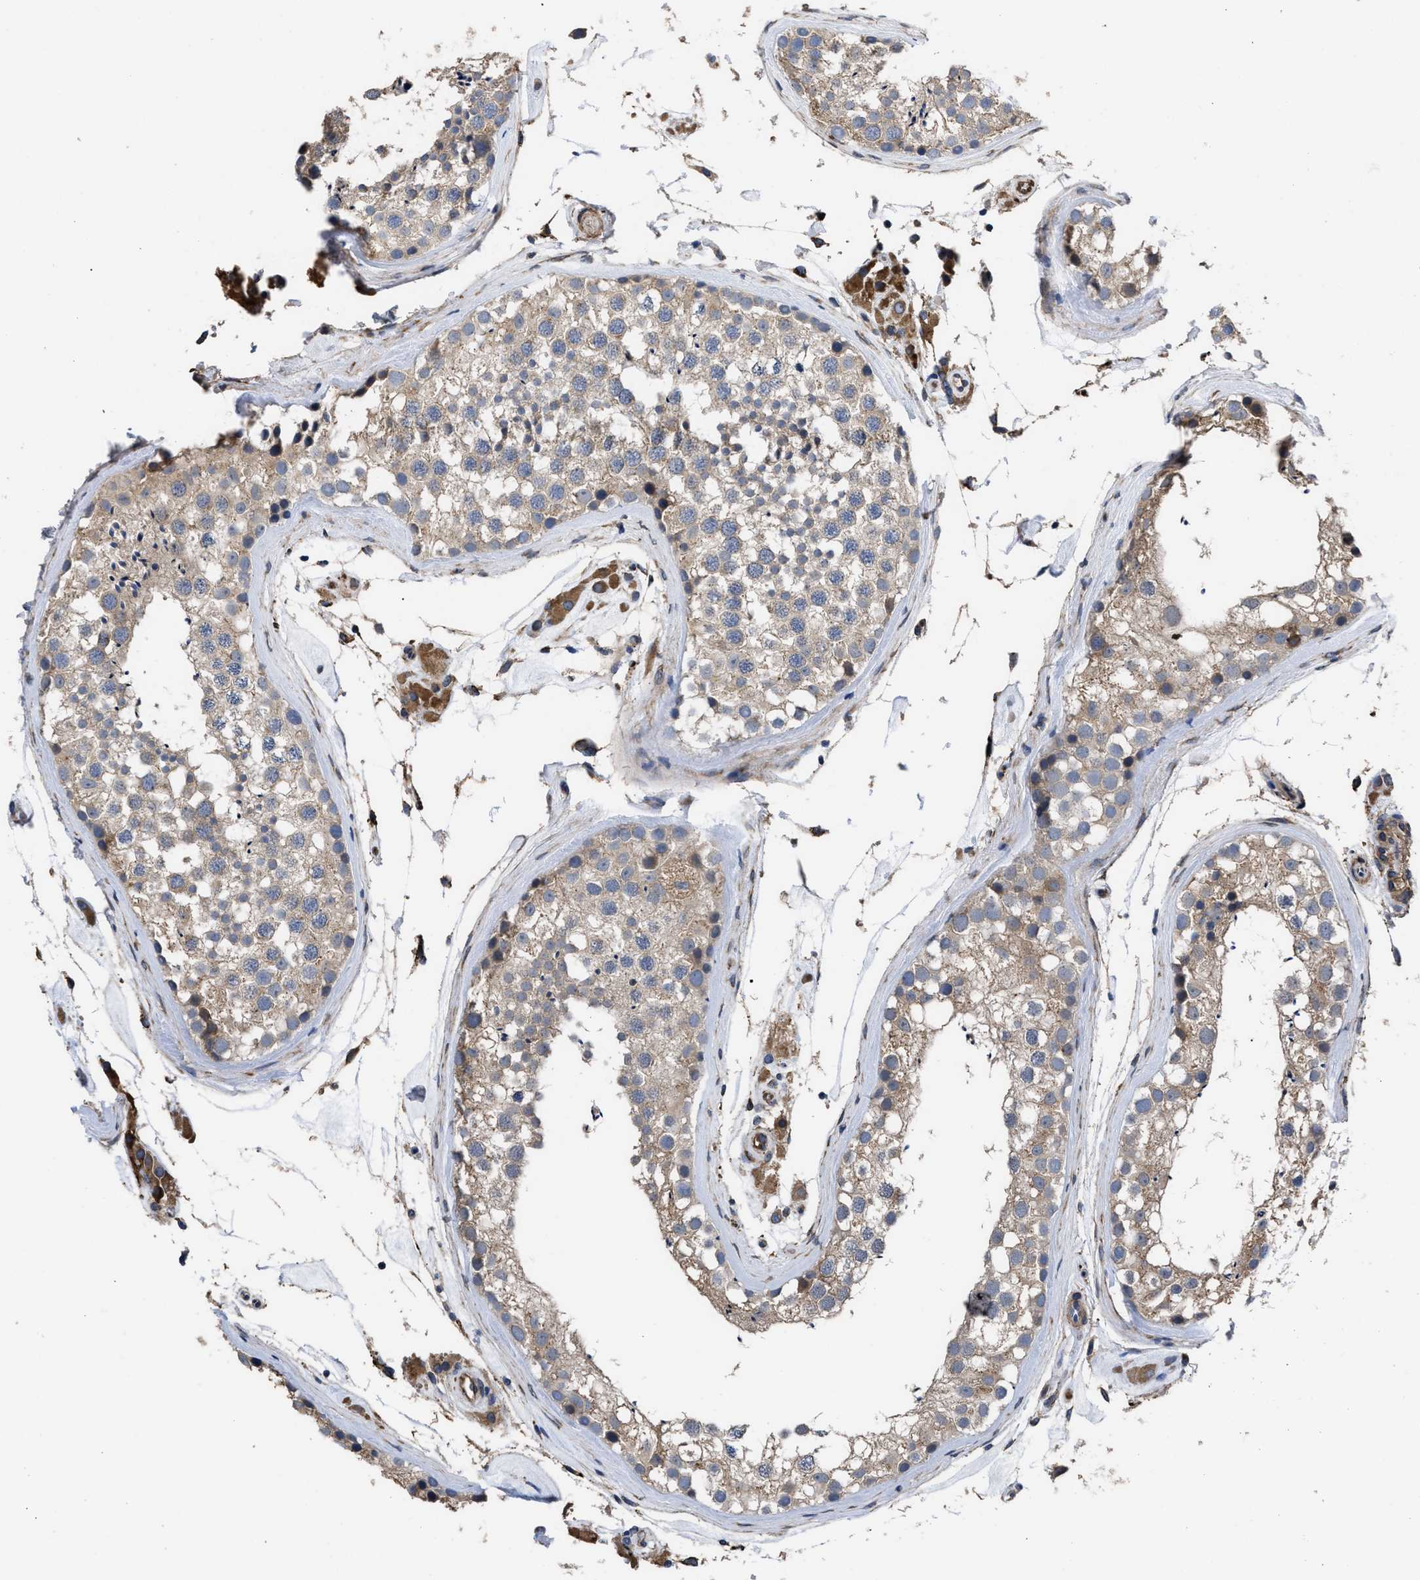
{"staining": {"intensity": "weak", "quantity": "<25%", "location": "cytoplasmic/membranous"}, "tissue": "testis", "cell_type": "Cells in seminiferous ducts", "image_type": "normal", "snomed": [{"axis": "morphology", "description": "Normal tissue, NOS"}, {"axis": "topography", "description": "Testis"}], "caption": "This is a micrograph of immunohistochemistry staining of normal testis, which shows no staining in cells in seminiferous ducts. Brightfield microscopy of immunohistochemistry (IHC) stained with DAB (3,3'-diaminobenzidine) (brown) and hematoxylin (blue), captured at high magnification.", "gene": "SQLE", "patient": {"sex": "male", "age": 46}}